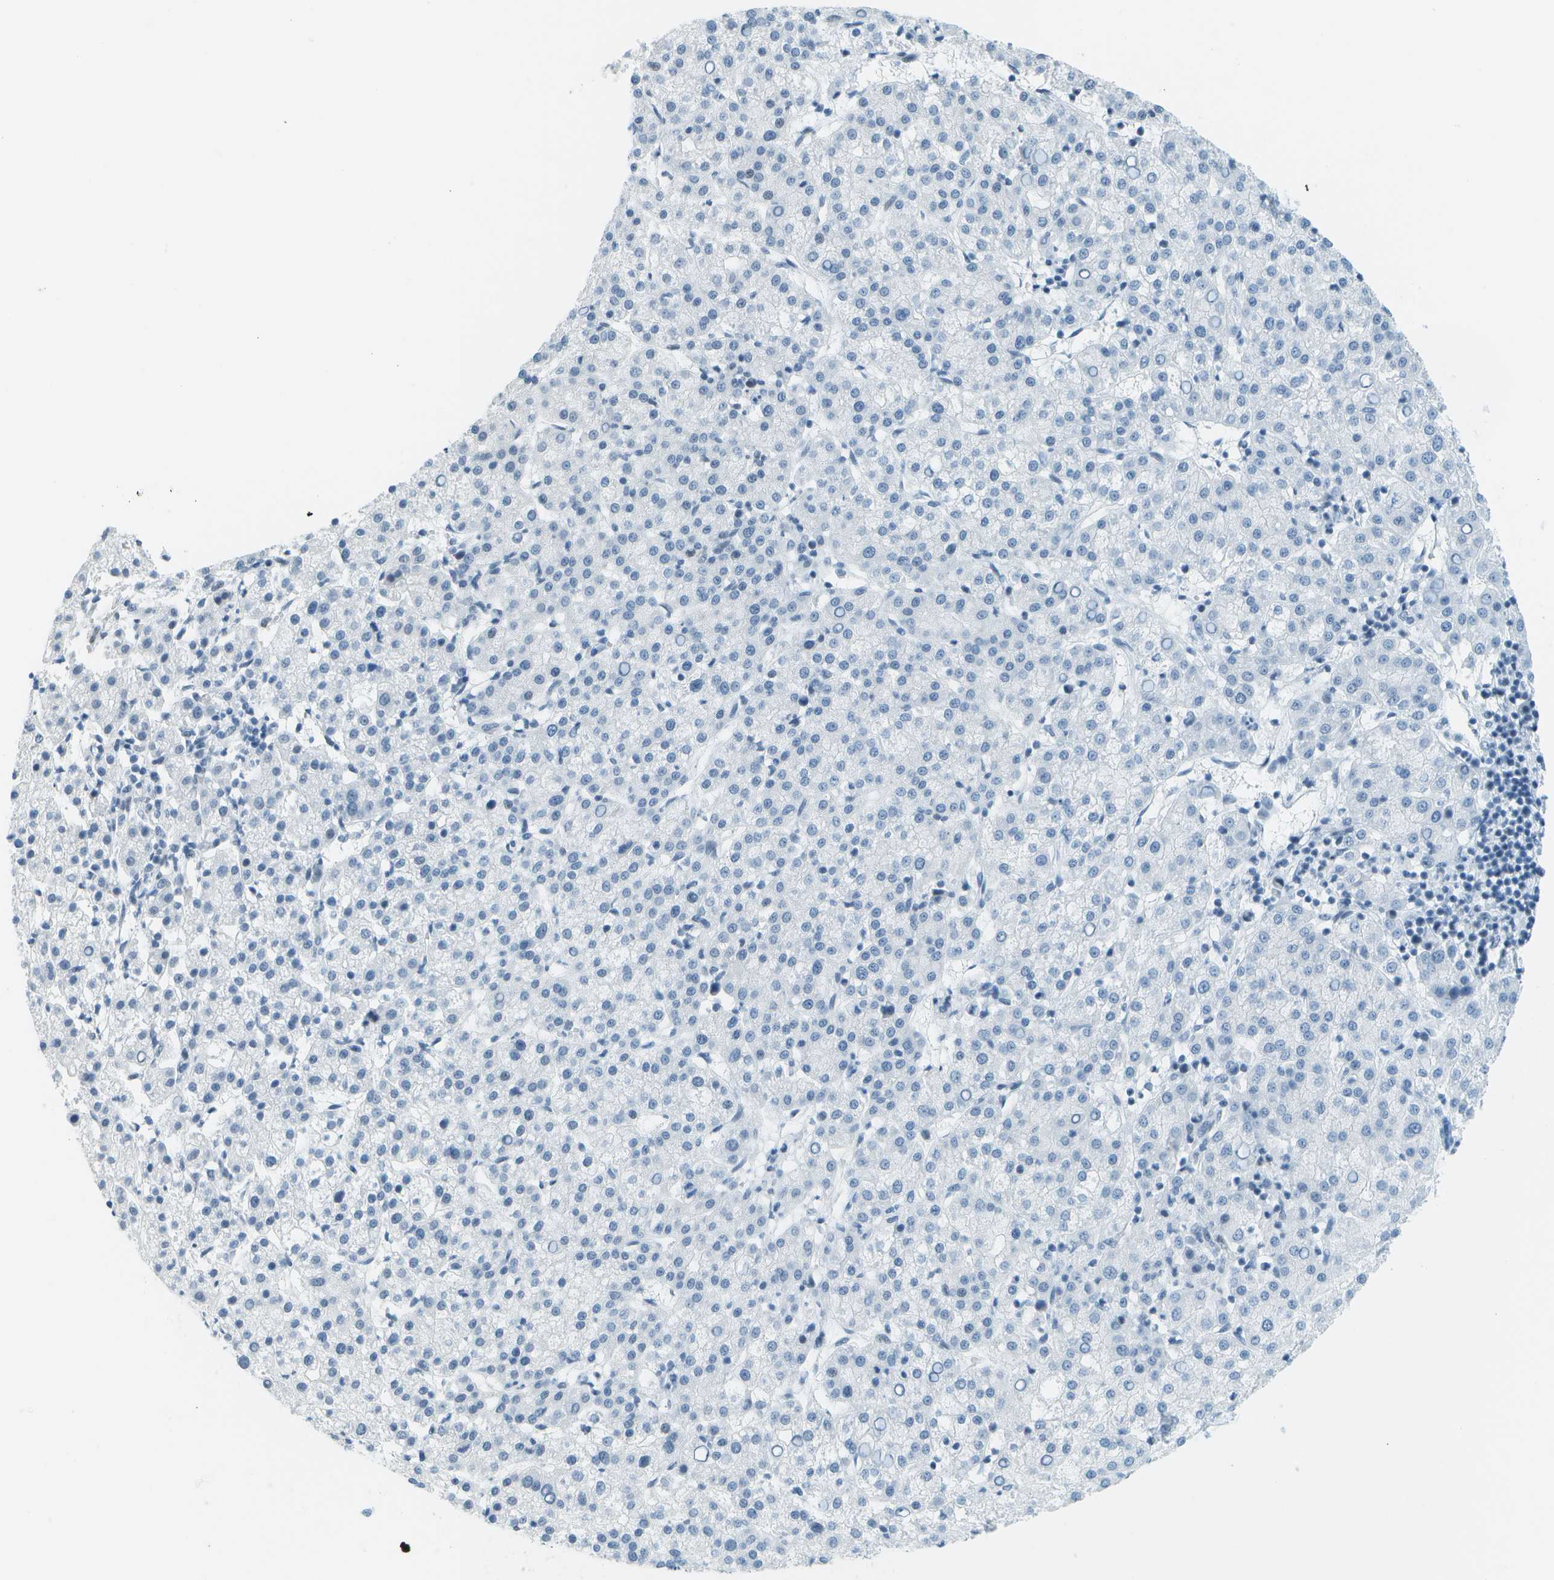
{"staining": {"intensity": "negative", "quantity": "none", "location": "none"}, "tissue": "liver cancer", "cell_type": "Tumor cells", "image_type": "cancer", "snomed": [{"axis": "morphology", "description": "Carcinoma, Hepatocellular, NOS"}, {"axis": "topography", "description": "Liver"}], "caption": "This is an IHC histopathology image of human hepatocellular carcinoma (liver). There is no positivity in tumor cells.", "gene": "NEK11", "patient": {"sex": "female", "age": 58}}